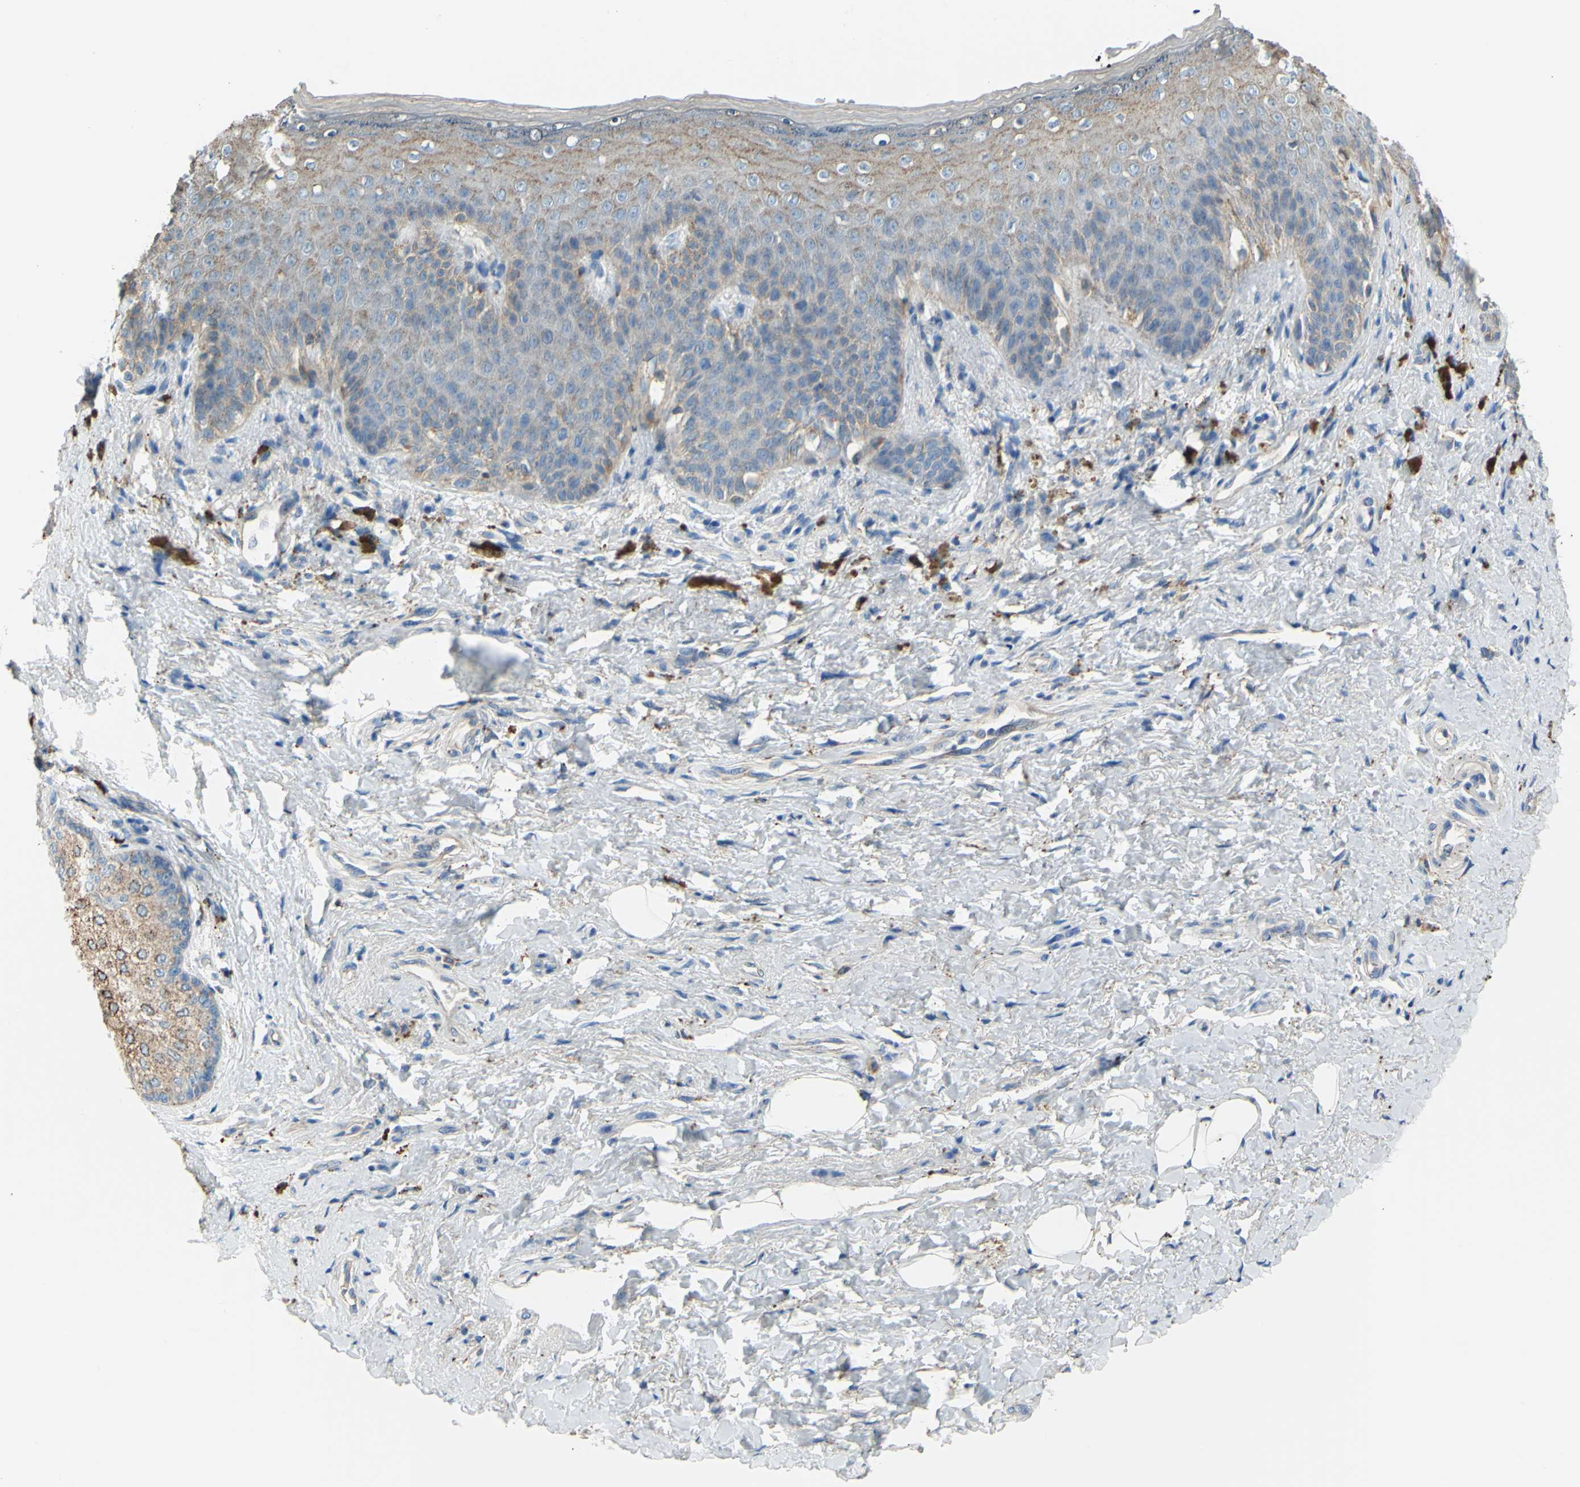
{"staining": {"intensity": "weak", "quantity": ">75%", "location": "cytoplasmic/membranous"}, "tissue": "skin", "cell_type": "Epidermal cells", "image_type": "normal", "snomed": [{"axis": "morphology", "description": "Normal tissue, NOS"}, {"axis": "topography", "description": "Anal"}], "caption": "Unremarkable skin was stained to show a protein in brown. There is low levels of weak cytoplasmic/membranous staining in approximately >75% of epidermal cells. (DAB = brown stain, brightfield microscopy at high magnification).", "gene": "CTSD", "patient": {"sex": "female", "age": 46}}